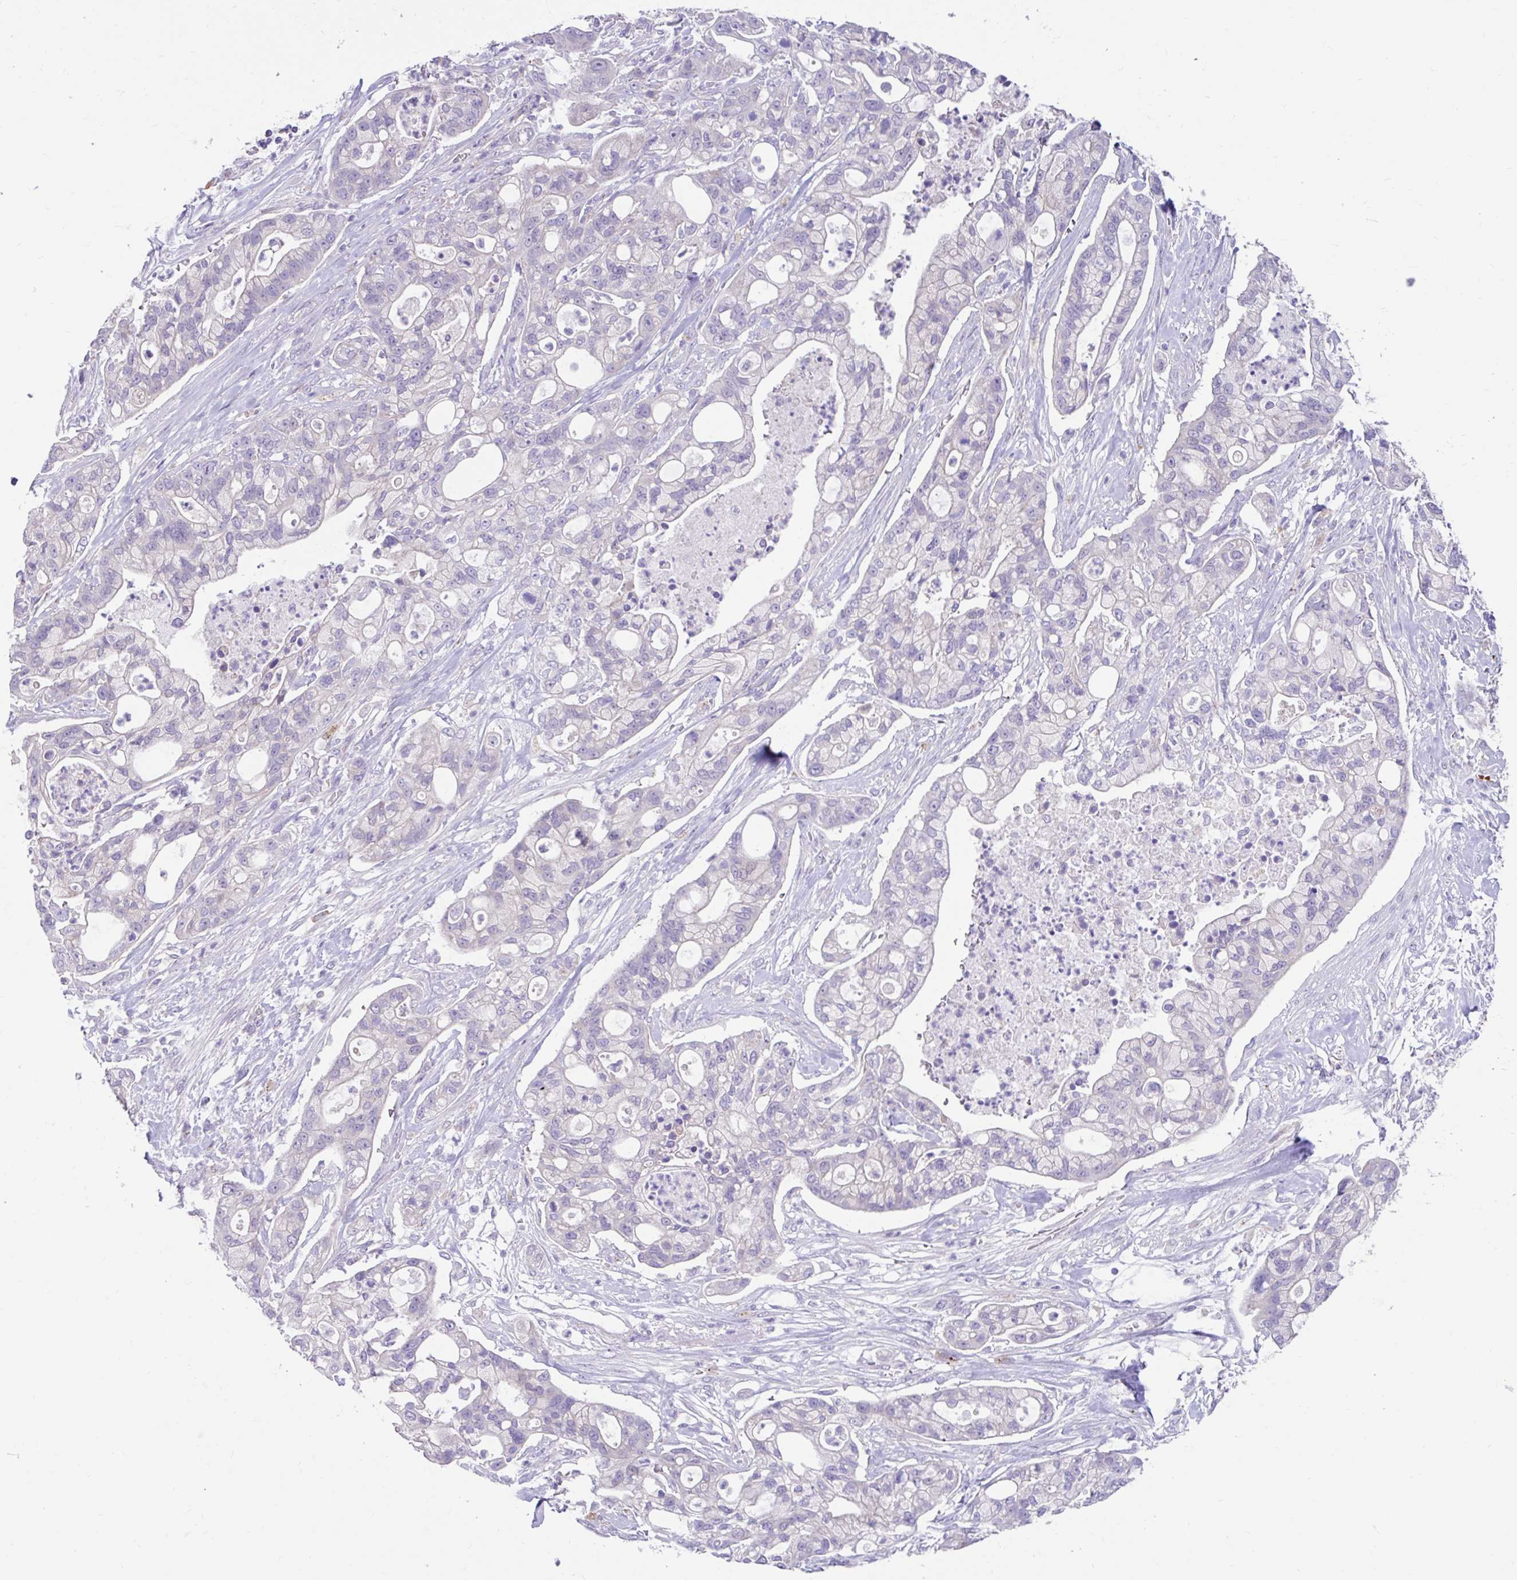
{"staining": {"intensity": "negative", "quantity": "none", "location": "none"}, "tissue": "pancreatic cancer", "cell_type": "Tumor cells", "image_type": "cancer", "snomed": [{"axis": "morphology", "description": "Adenocarcinoma, NOS"}, {"axis": "topography", "description": "Pancreas"}], "caption": "IHC of human pancreatic cancer (adenocarcinoma) displays no staining in tumor cells.", "gene": "ZNF33A", "patient": {"sex": "female", "age": 69}}